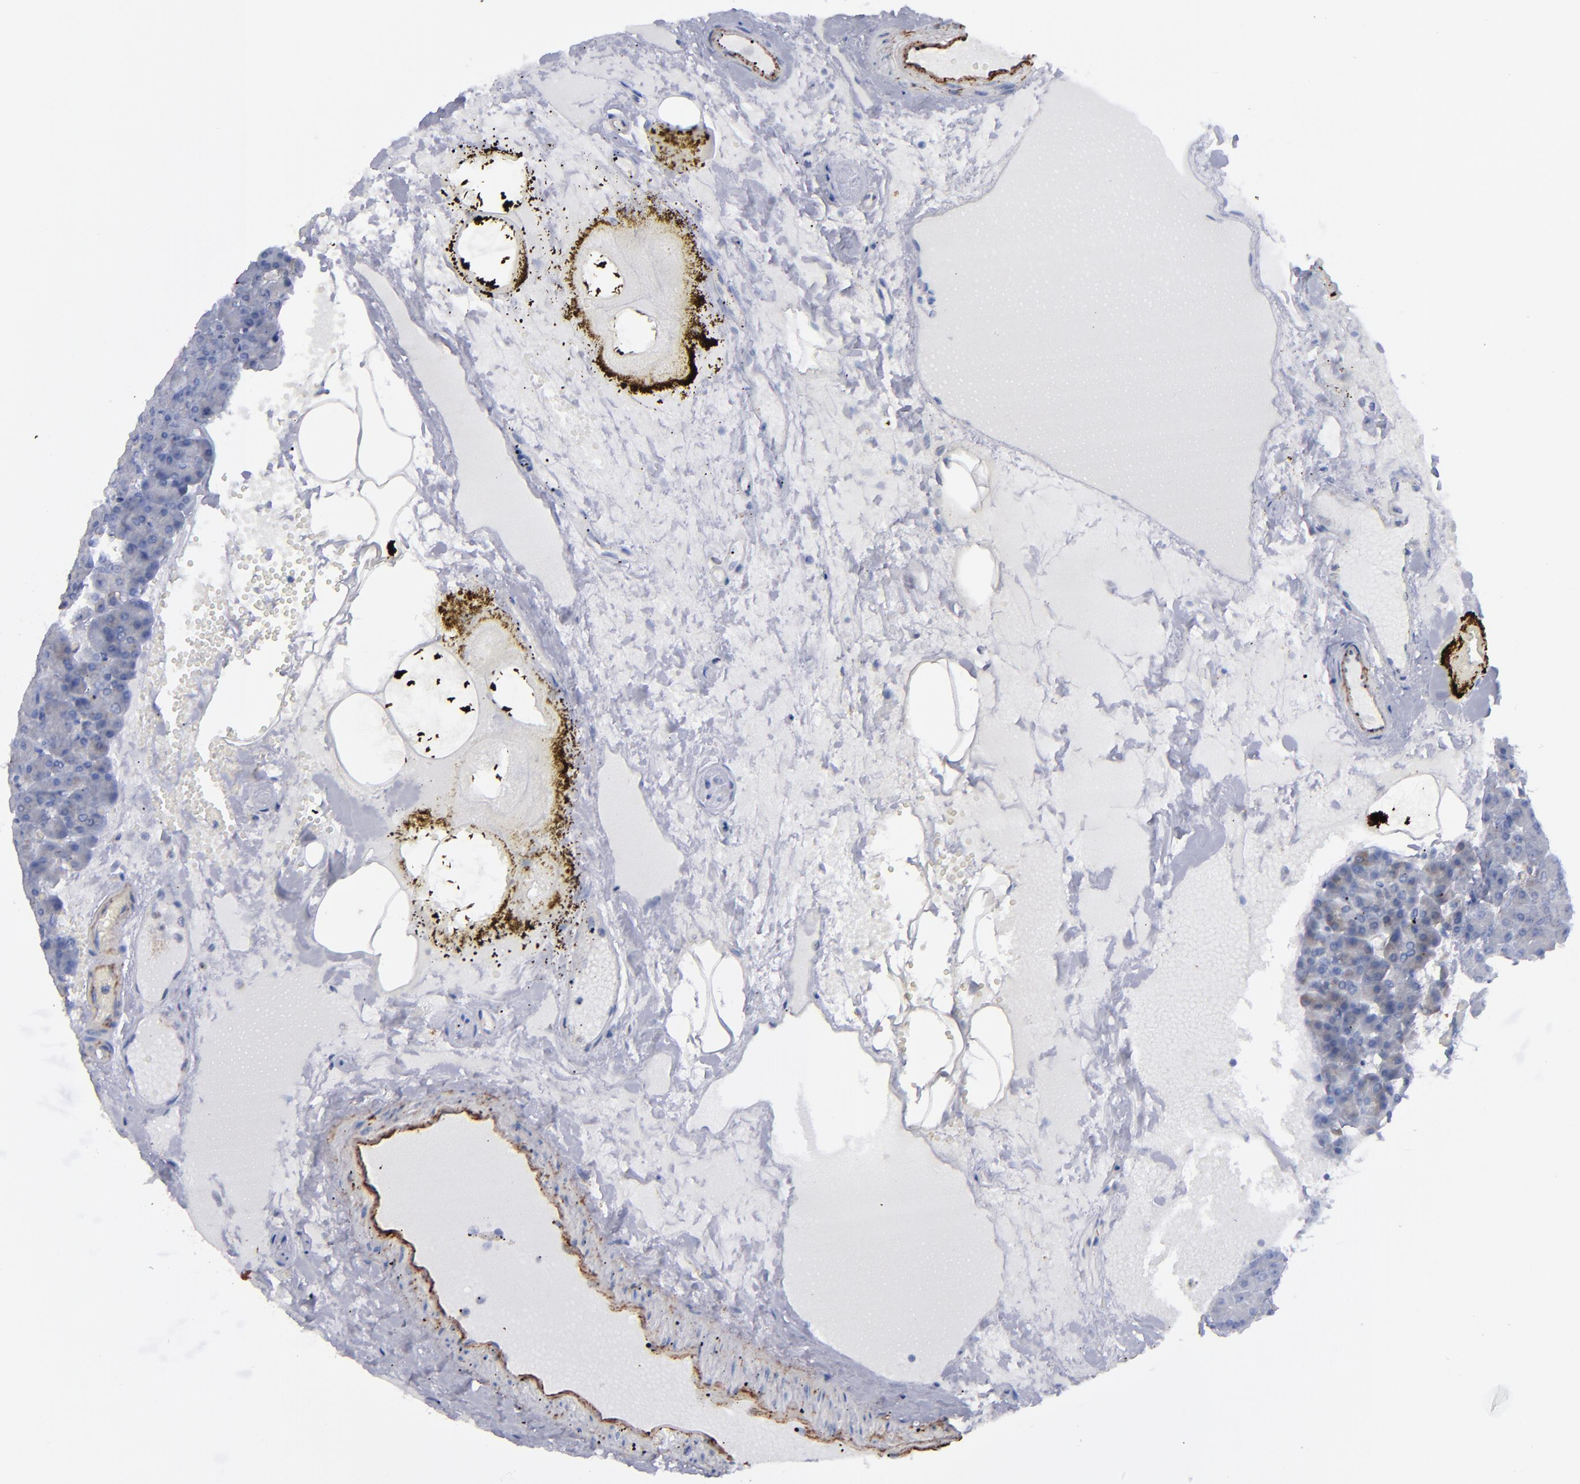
{"staining": {"intensity": "weak", "quantity": "25%-75%", "location": "cytoplasmic/membranous"}, "tissue": "pancreas", "cell_type": "Exocrine glandular cells", "image_type": "normal", "snomed": [{"axis": "morphology", "description": "Normal tissue, NOS"}, {"axis": "topography", "description": "Pancreas"}], "caption": "High-magnification brightfield microscopy of benign pancreas stained with DAB (brown) and counterstained with hematoxylin (blue). exocrine glandular cells exhibit weak cytoplasmic/membranous expression is seen in about25%-75% of cells.", "gene": "MFGE8", "patient": {"sex": "female", "age": 35}}